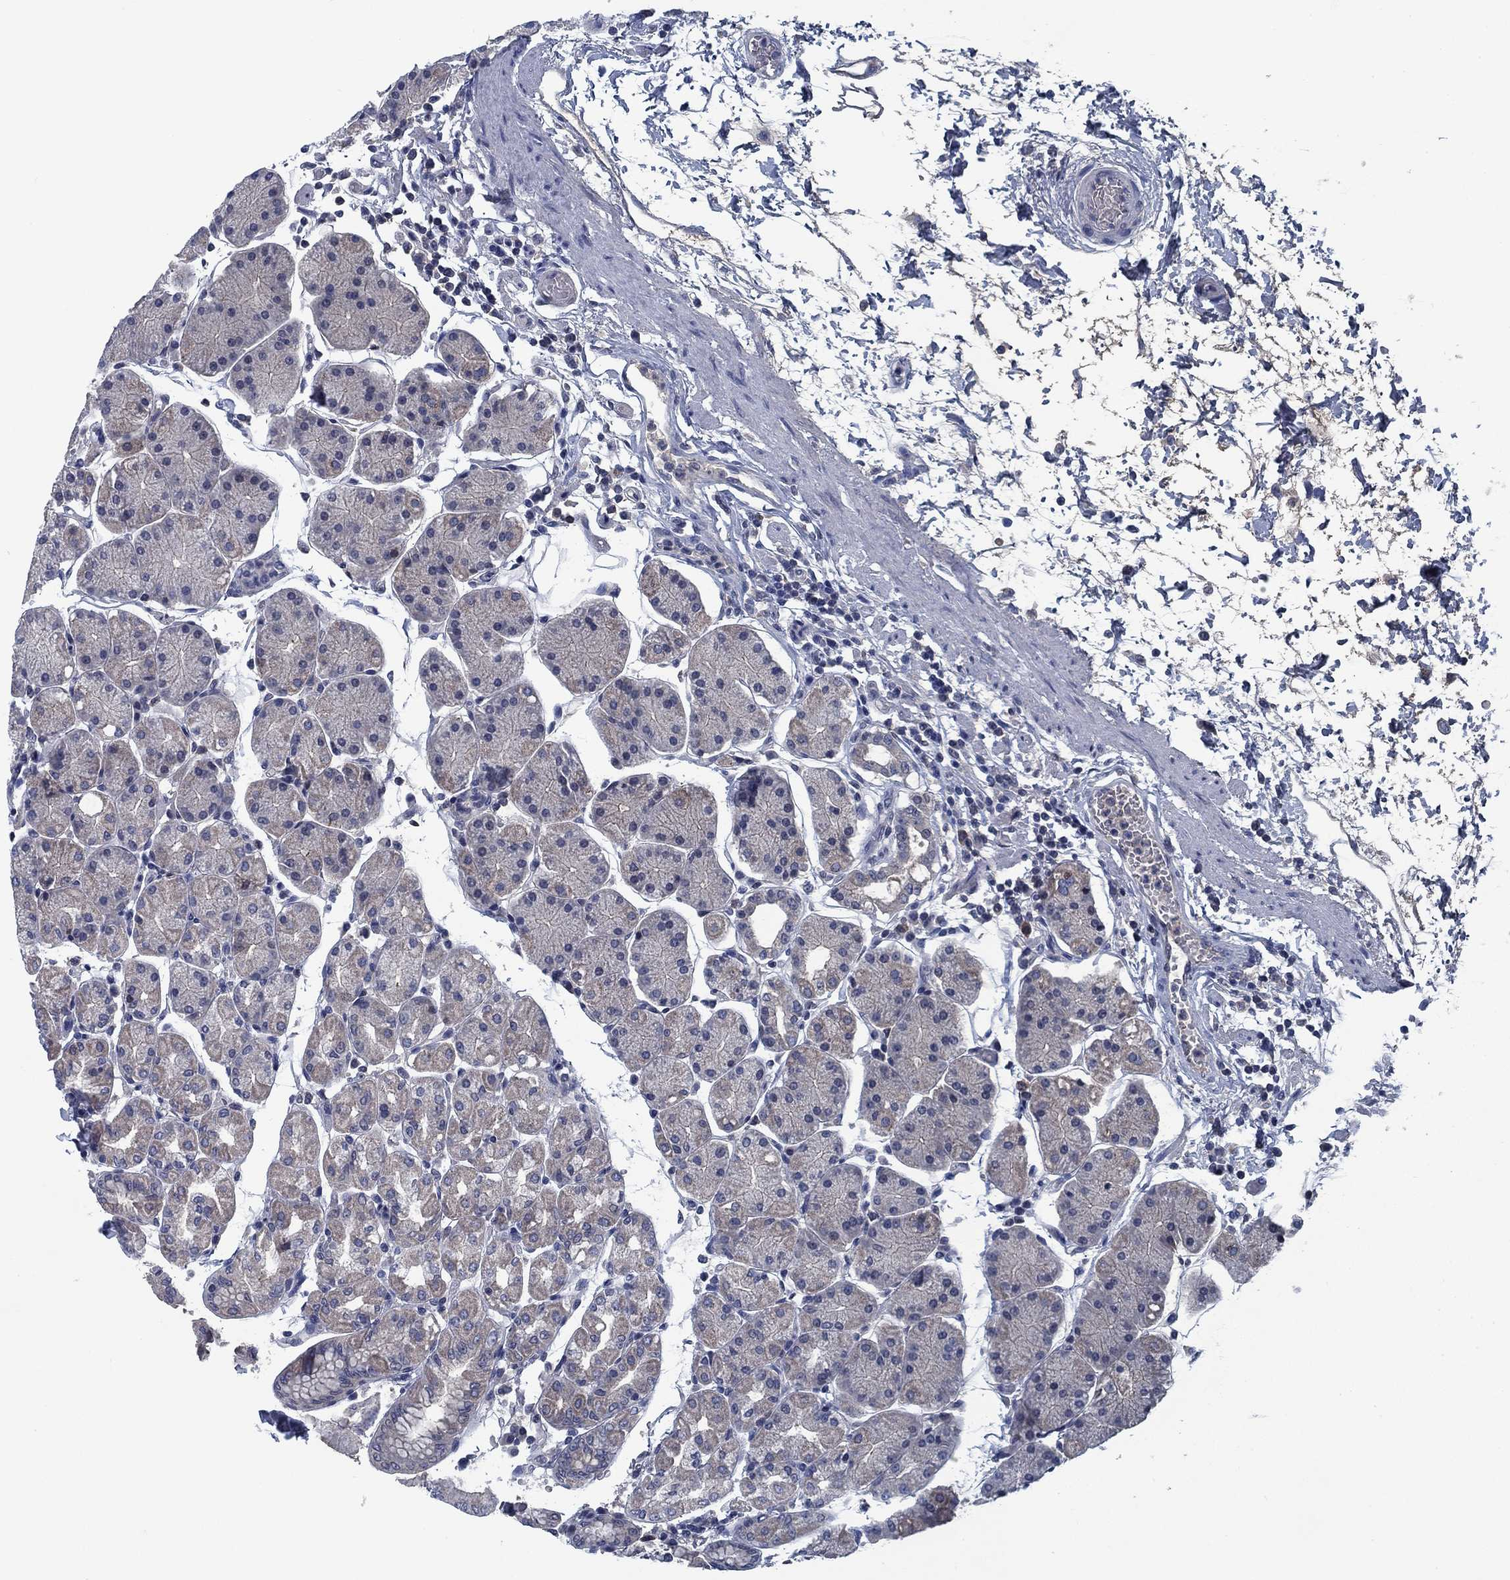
{"staining": {"intensity": "negative", "quantity": "none", "location": "none"}, "tissue": "stomach", "cell_type": "Glandular cells", "image_type": "normal", "snomed": [{"axis": "morphology", "description": "Normal tissue, NOS"}, {"axis": "topography", "description": "Stomach"}], "caption": "This histopathology image is of normal stomach stained with immunohistochemistry (IHC) to label a protein in brown with the nuclei are counter-stained blue. There is no expression in glandular cells. (Immunohistochemistry (ihc), brightfield microscopy, high magnification).", "gene": "PNMA8A", "patient": {"sex": "male", "age": 54}}